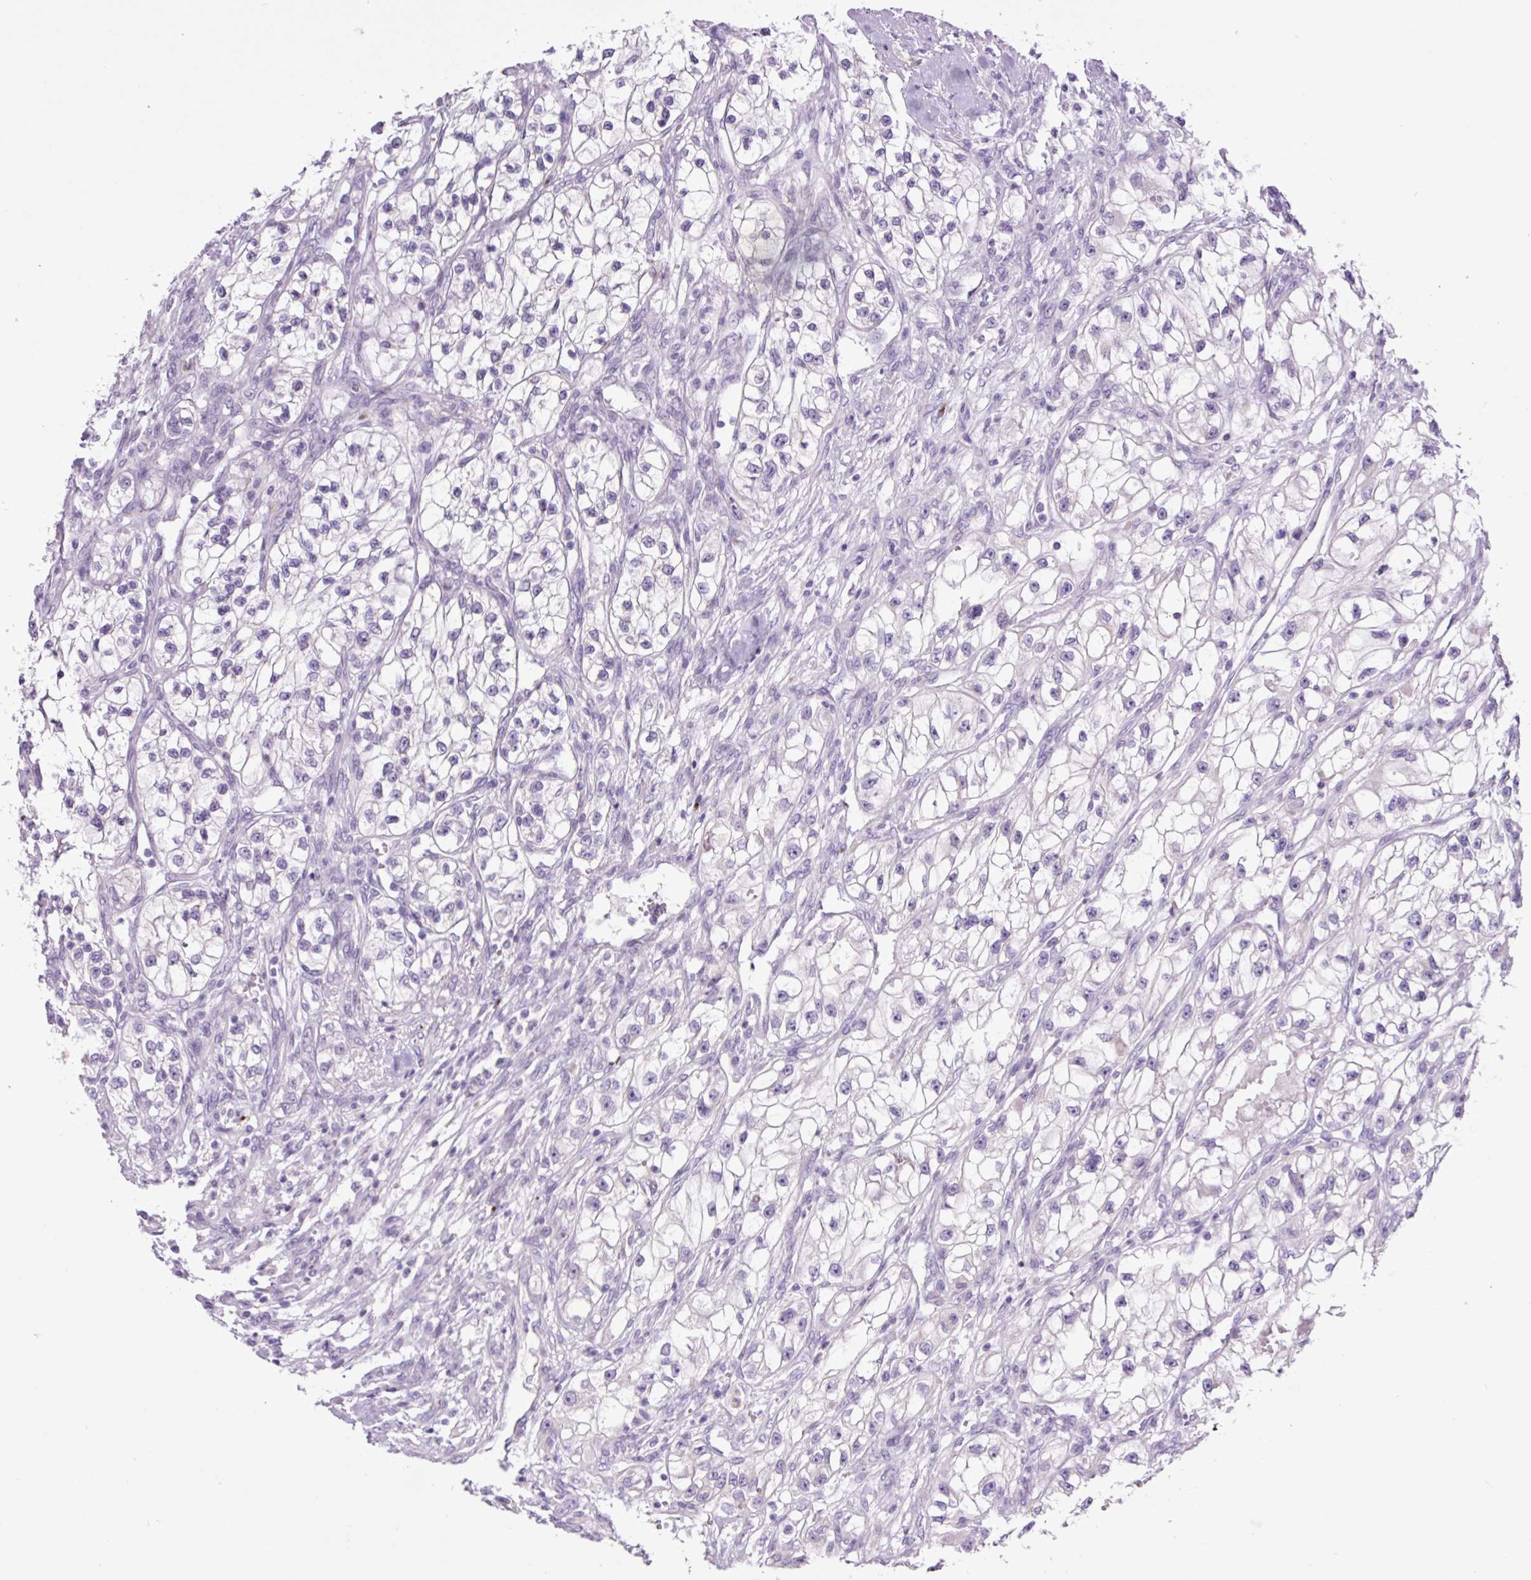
{"staining": {"intensity": "negative", "quantity": "none", "location": "none"}, "tissue": "renal cancer", "cell_type": "Tumor cells", "image_type": "cancer", "snomed": [{"axis": "morphology", "description": "Adenocarcinoma, NOS"}, {"axis": "topography", "description": "Kidney"}], "caption": "Adenocarcinoma (renal) was stained to show a protein in brown. There is no significant staining in tumor cells.", "gene": "MFSD3", "patient": {"sex": "female", "age": 57}}